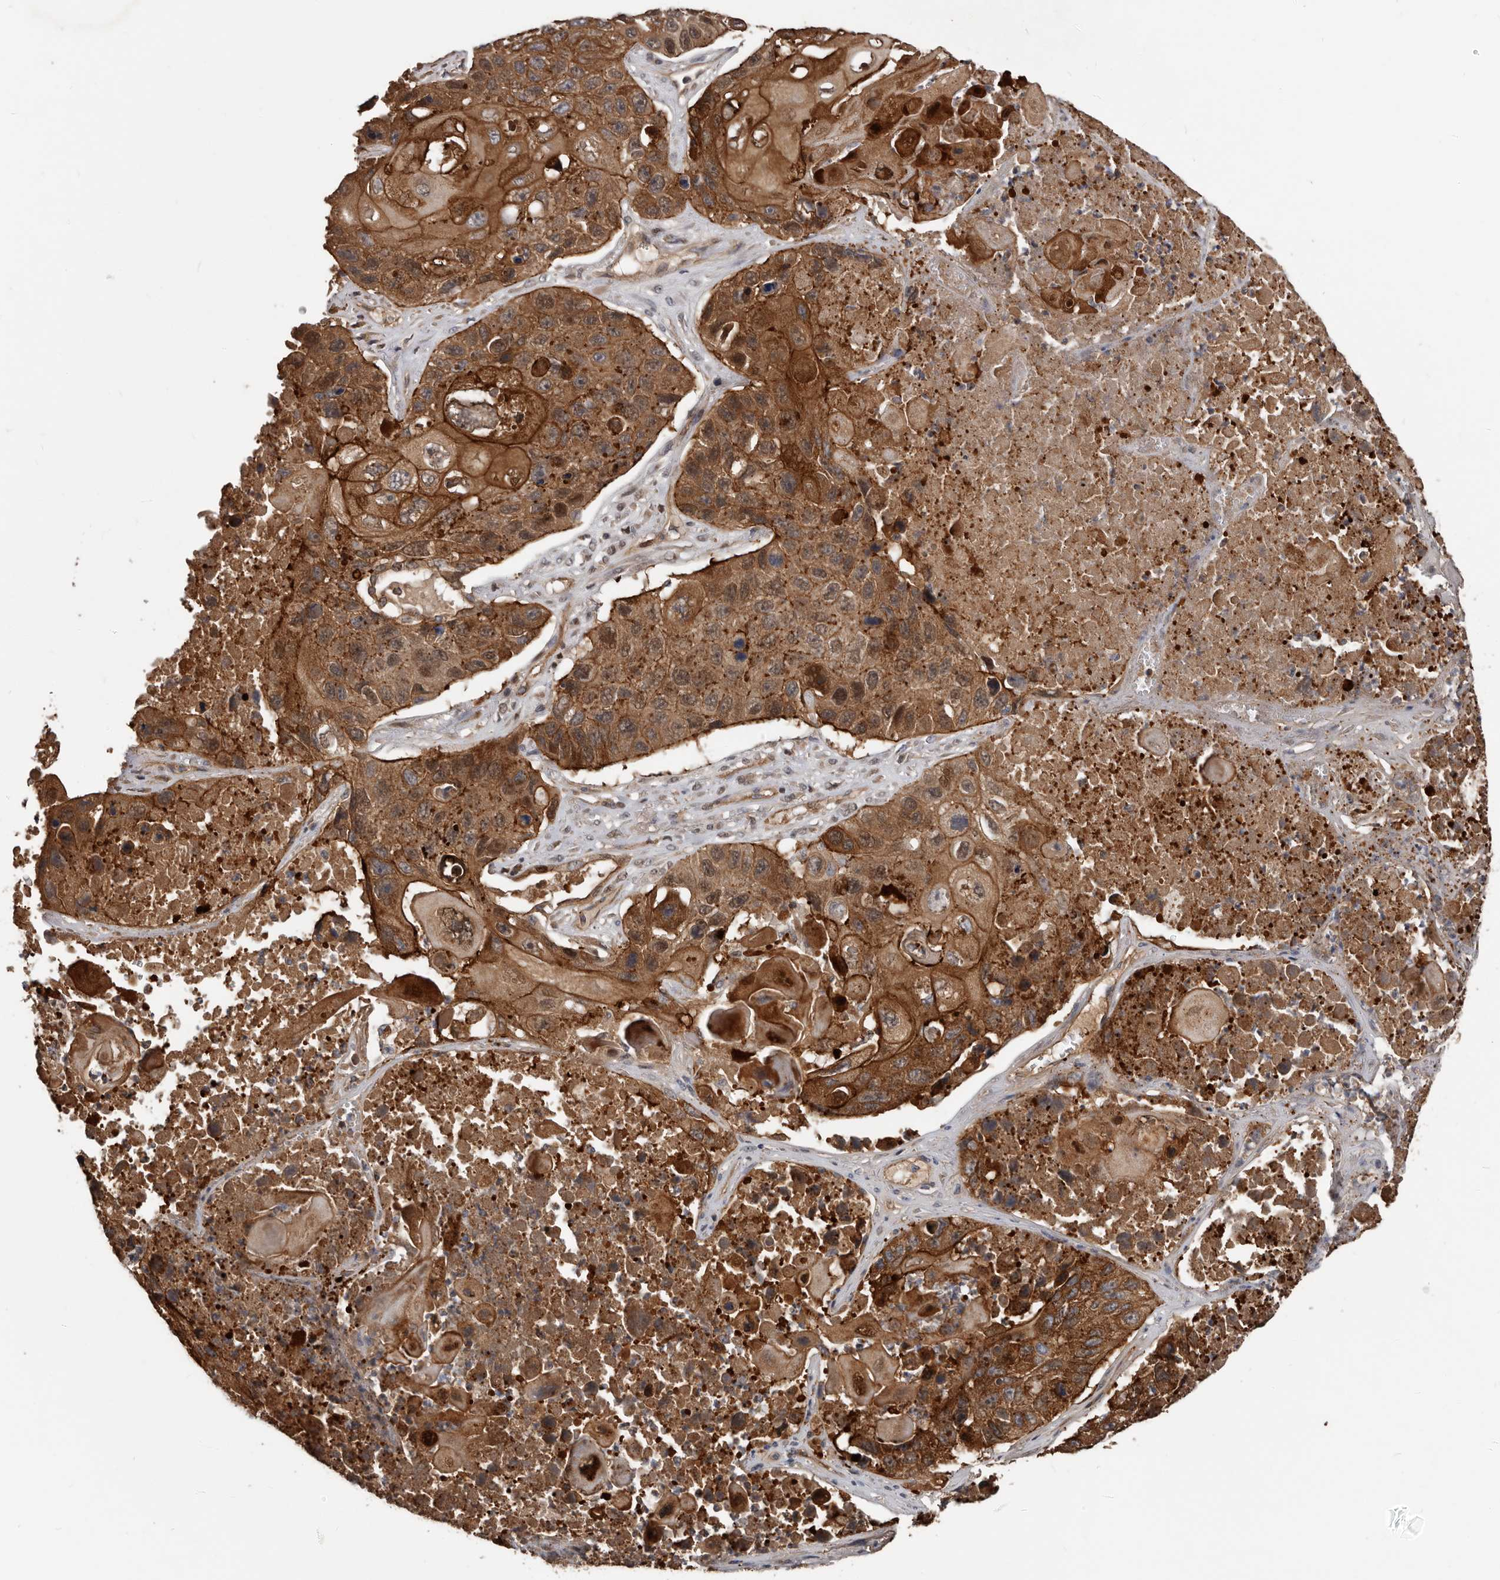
{"staining": {"intensity": "strong", "quantity": ">75%", "location": "cytoplasmic/membranous"}, "tissue": "lung cancer", "cell_type": "Tumor cells", "image_type": "cancer", "snomed": [{"axis": "morphology", "description": "Squamous cell carcinoma, NOS"}, {"axis": "topography", "description": "Lung"}], "caption": "Protein expression analysis of lung squamous cell carcinoma reveals strong cytoplasmic/membranous expression in approximately >75% of tumor cells.", "gene": "PNRC2", "patient": {"sex": "male", "age": 61}}